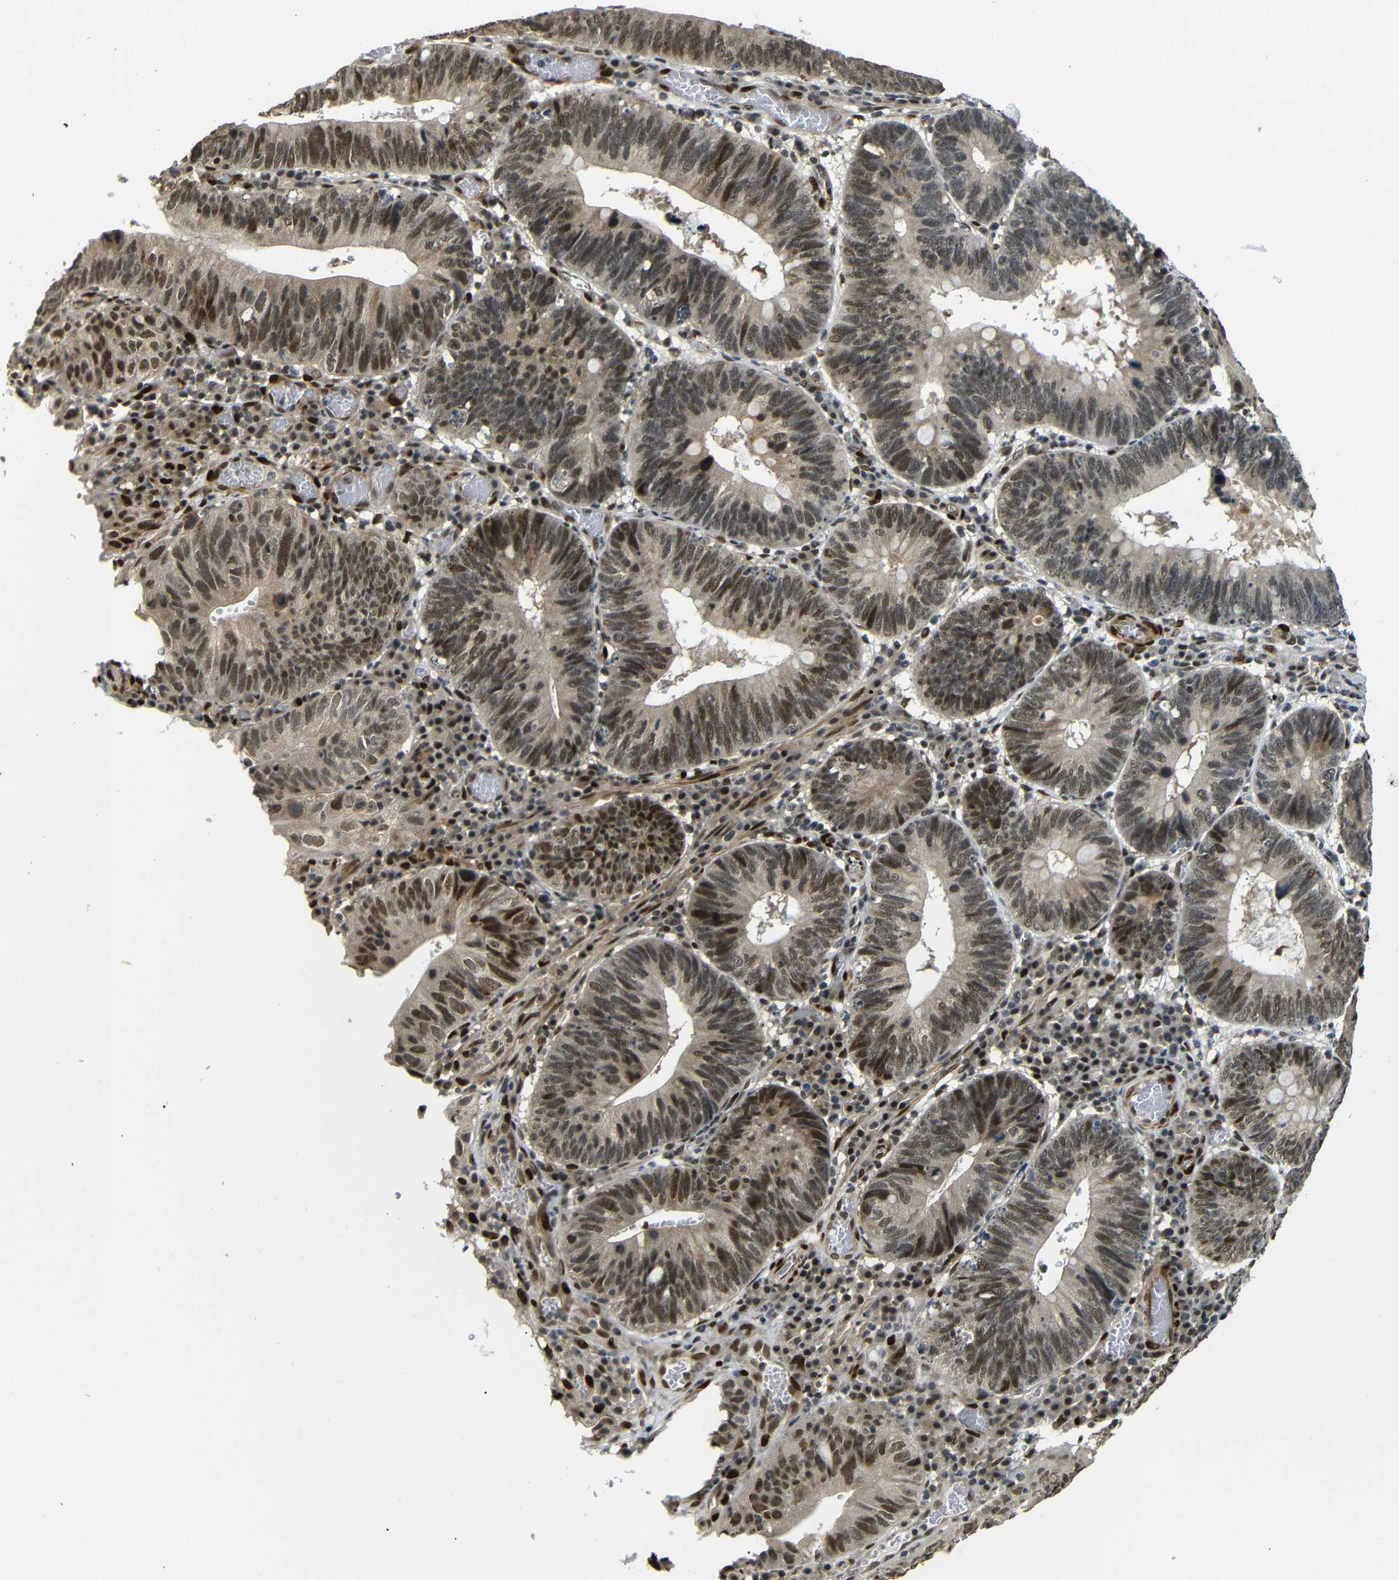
{"staining": {"intensity": "moderate", "quantity": ">75%", "location": "cytoplasmic/membranous,nuclear"}, "tissue": "stomach cancer", "cell_type": "Tumor cells", "image_type": "cancer", "snomed": [{"axis": "morphology", "description": "Adenocarcinoma, NOS"}, {"axis": "topography", "description": "Stomach"}], "caption": "IHC (DAB (3,3'-diaminobenzidine)) staining of human stomach cancer exhibits moderate cytoplasmic/membranous and nuclear protein positivity in approximately >75% of tumor cells.", "gene": "TBX2", "patient": {"sex": "male", "age": 59}}